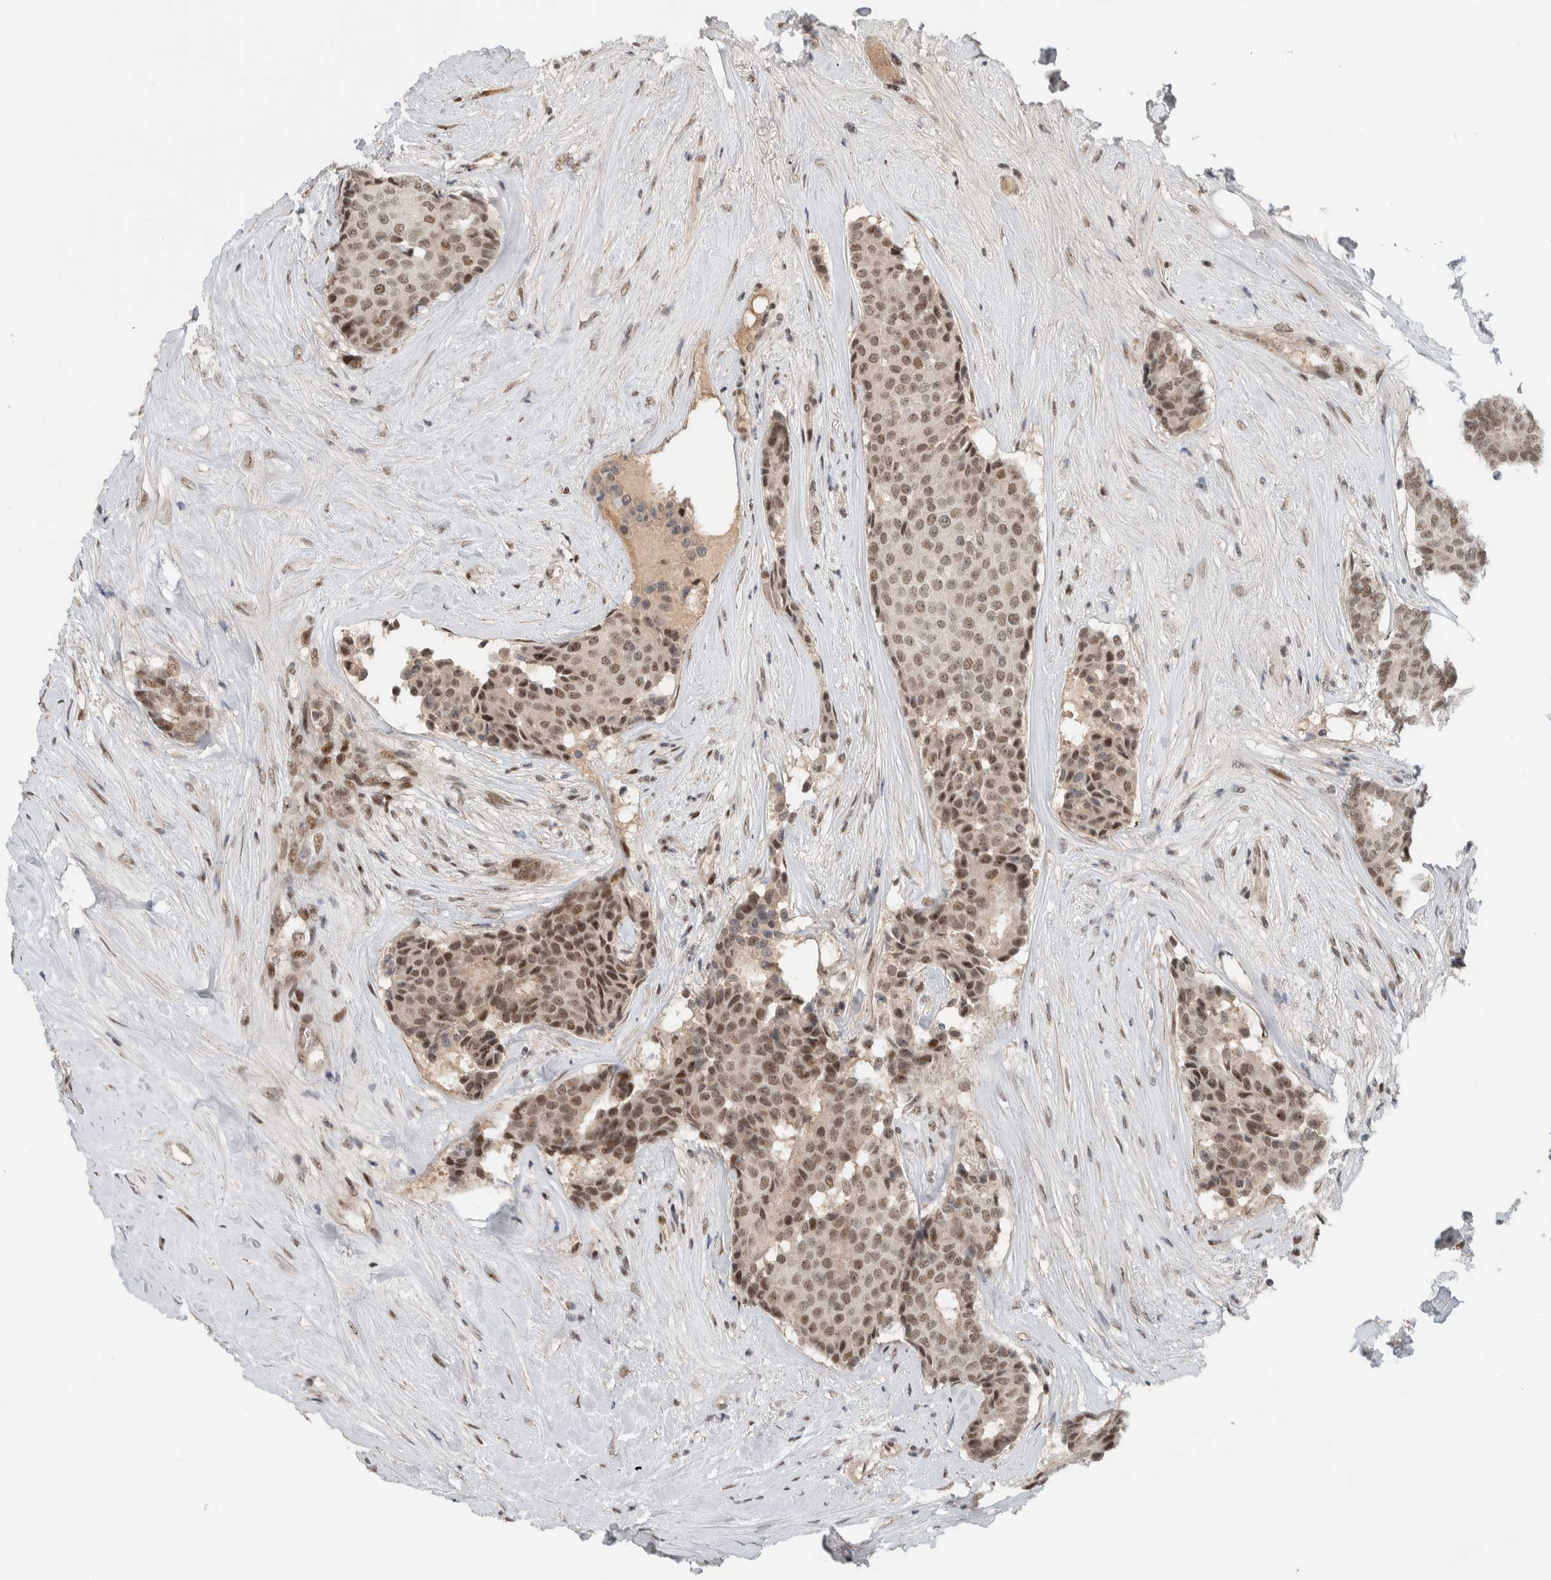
{"staining": {"intensity": "moderate", "quantity": ">75%", "location": "nuclear"}, "tissue": "breast cancer", "cell_type": "Tumor cells", "image_type": "cancer", "snomed": [{"axis": "morphology", "description": "Duct carcinoma"}, {"axis": "topography", "description": "Breast"}], "caption": "A micrograph of human breast invasive ductal carcinoma stained for a protein reveals moderate nuclear brown staining in tumor cells. (brown staining indicates protein expression, while blue staining denotes nuclei).", "gene": "ZFP91", "patient": {"sex": "female", "age": 75}}